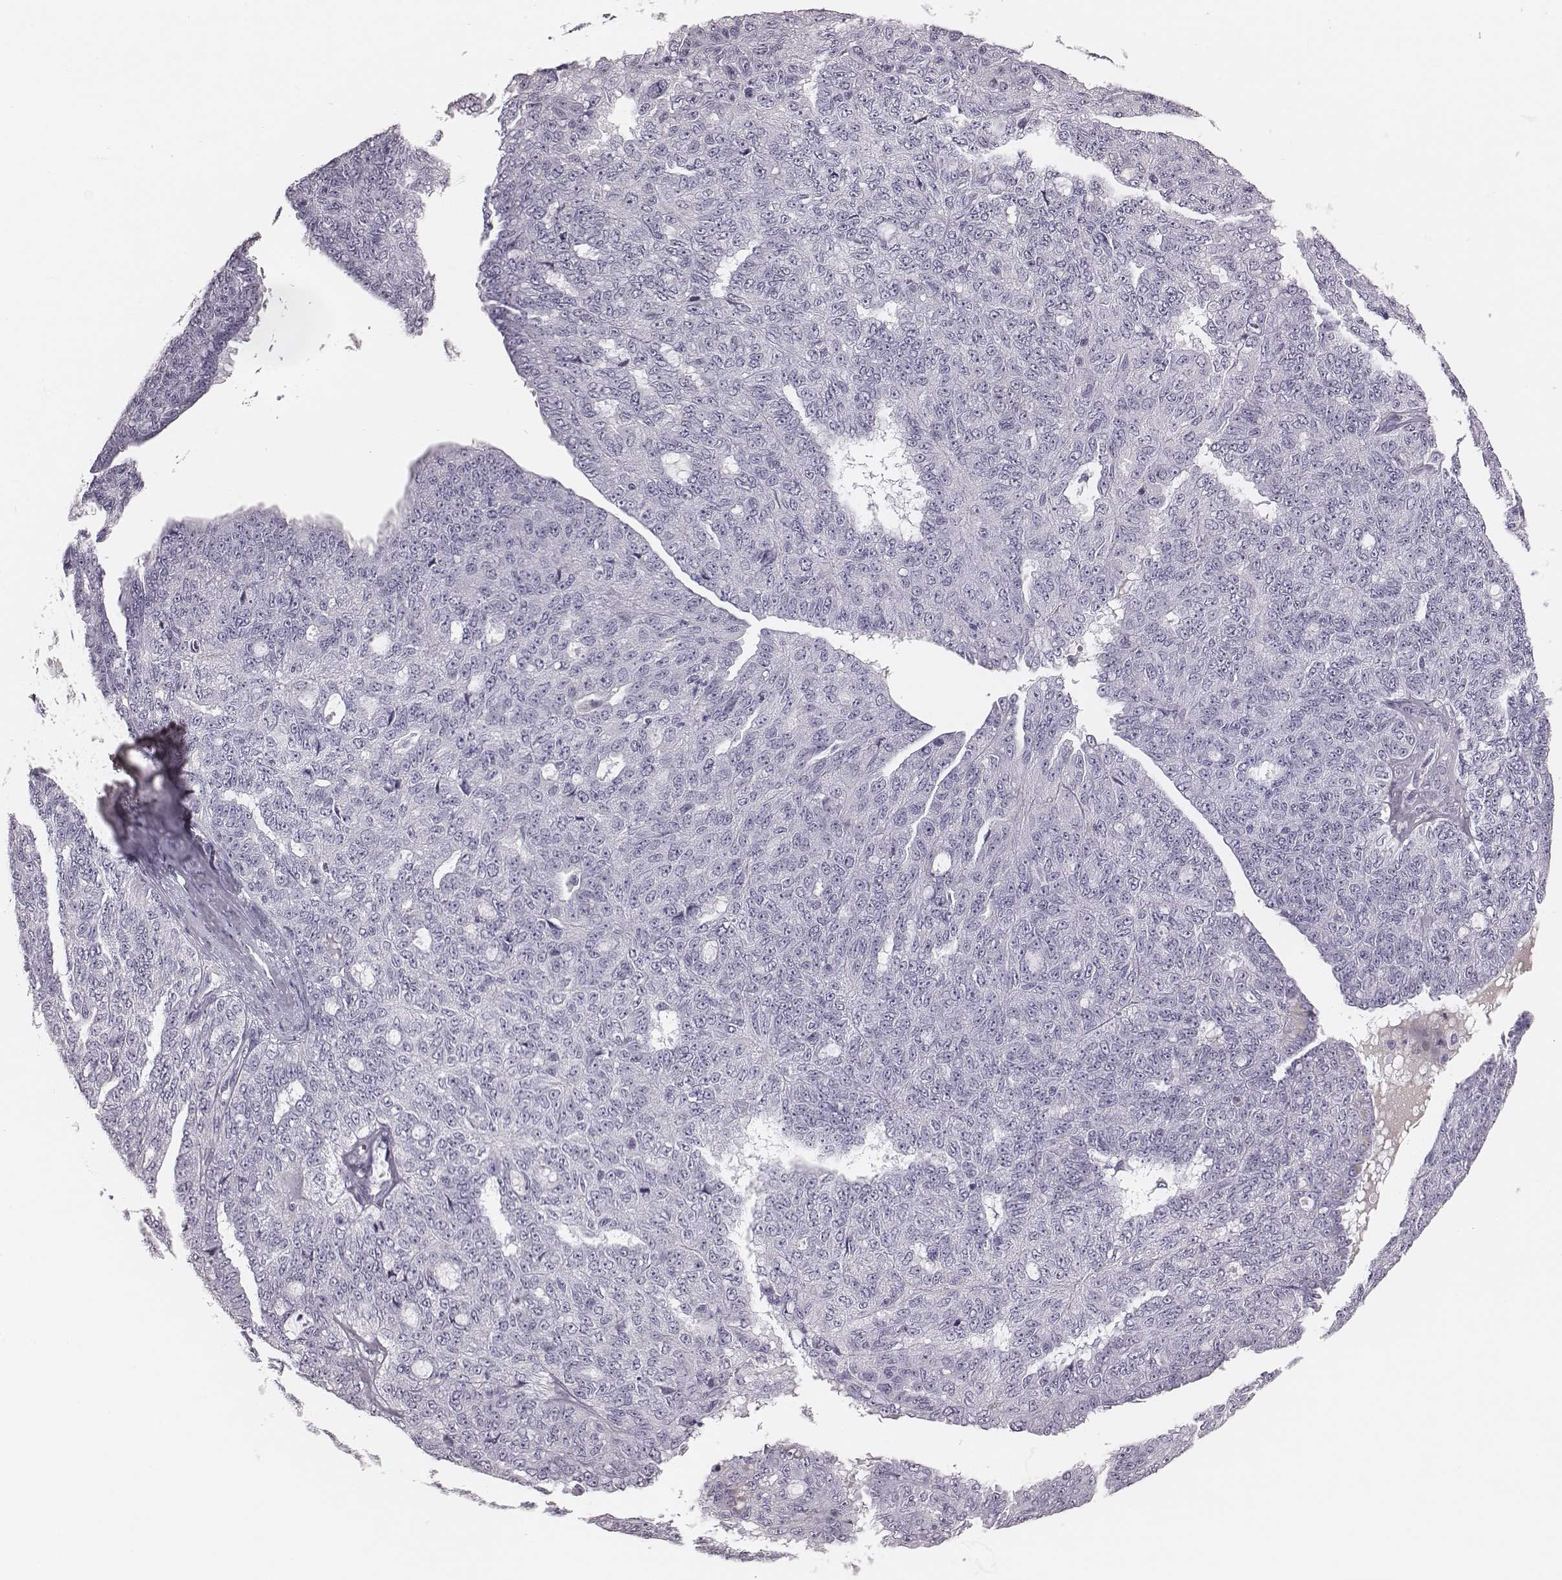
{"staining": {"intensity": "negative", "quantity": "none", "location": "none"}, "tissue": "ovarian cancer", "cell_type": "Tumor cells", "image_type": "cancer", "snomed": [{"axis": "morphology", "description": "Cystadenocarcinoma, serous, NOS"}, {"axis": "topography", "description": "Ovary"}], "caption": "Image shows no protein staining in tumor cells of serous cystadenocarcinoma (ovarian) tissue.", "gene": "CSH1", "patient": {"sex": "female", "age": 71}}